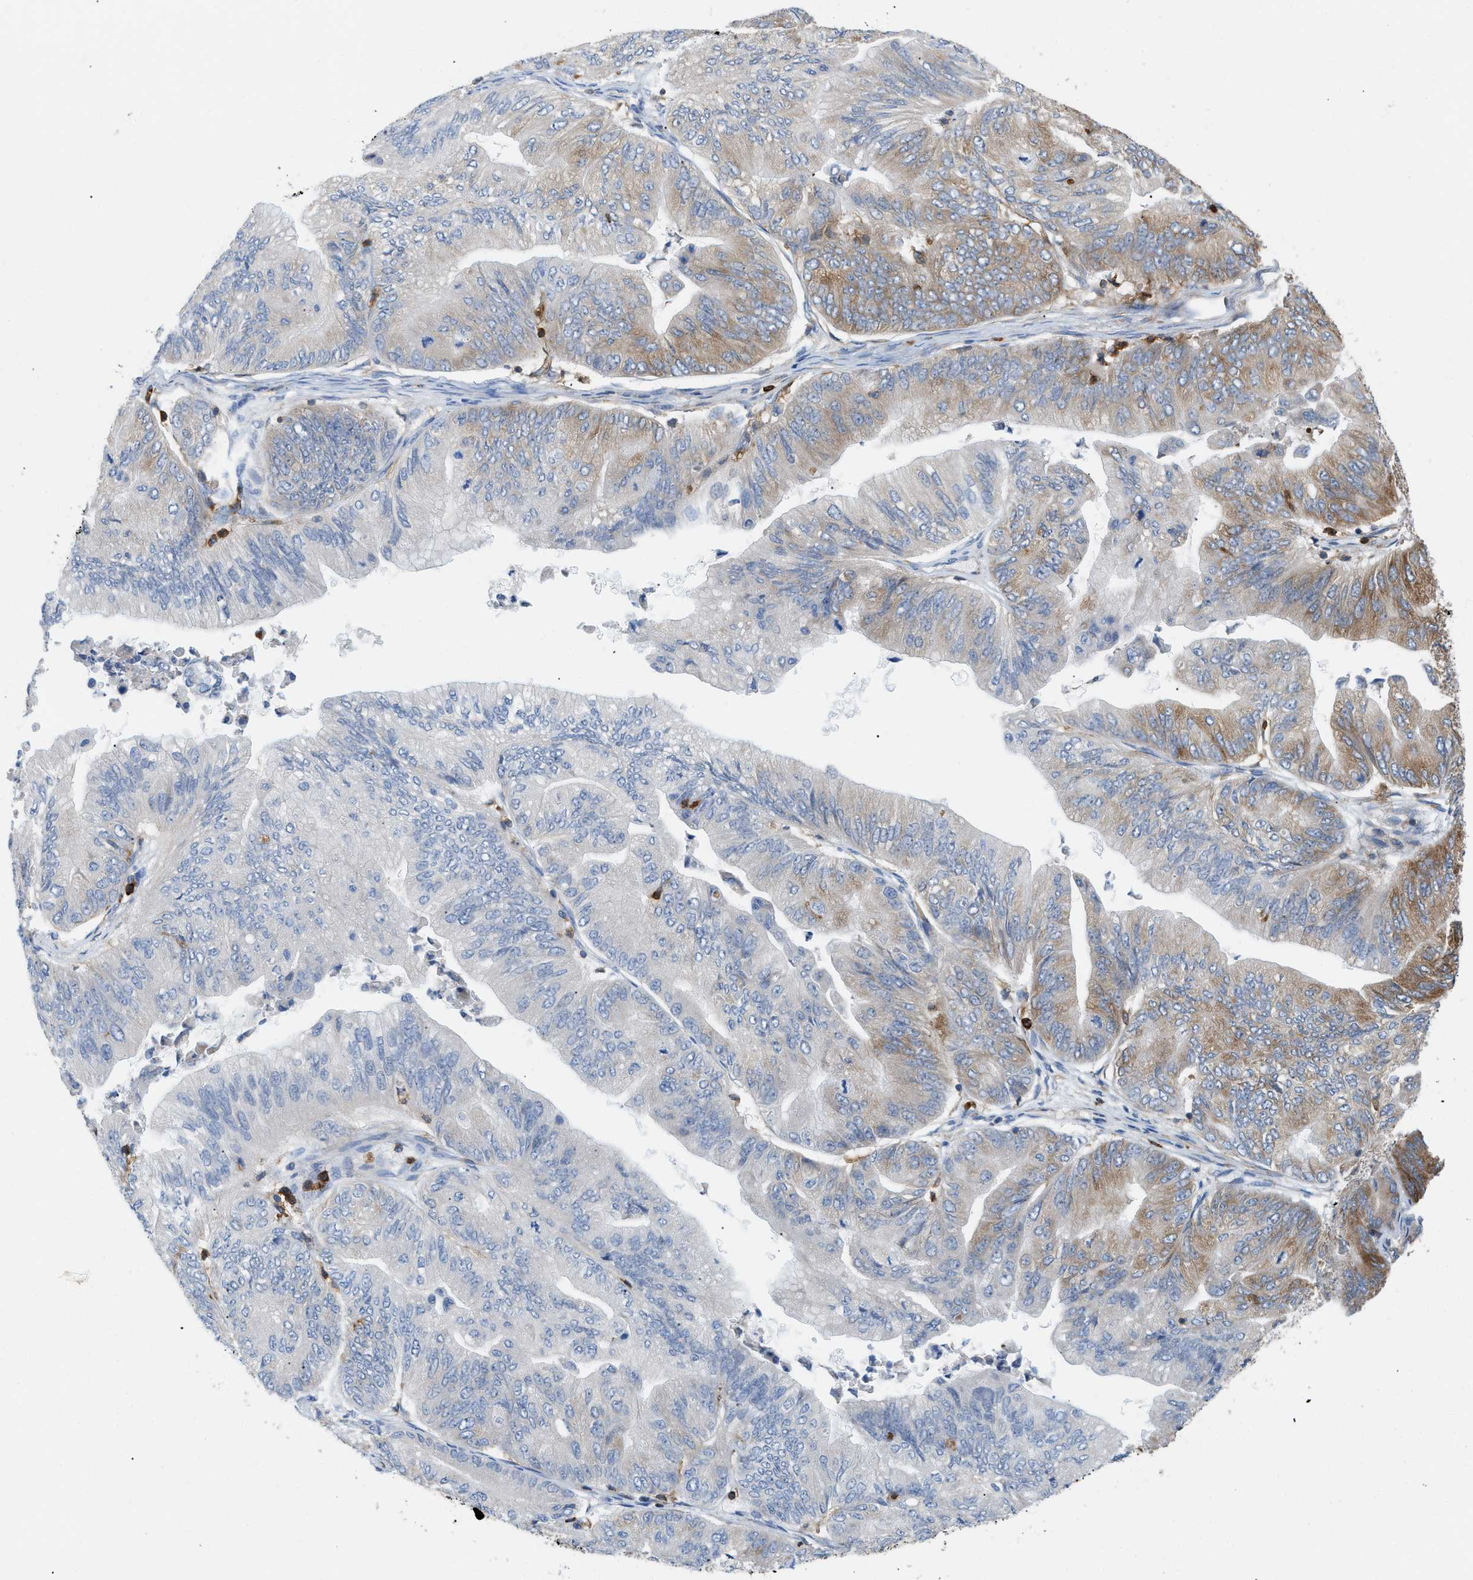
{"staining": {"intensity": "moderate", "quantity": "<25%", "location": "cytoplasmic/membranous"}, "tissue": "ovarian cancer", "cell_type": "Tumor cells", "image_type": "cancer", "snomed": [{"axis": "morphology", "description": "Cystadenocarcinoma, mucinous, NOS"}, {"axis": "topography", "description": "Ovary"}], "caption": "Immunohistochemical staining of ovarian cancer demonstrates low levels of moderate cytoplasmic/membranous staining in approximately <25% of tumor cells.", "gene": "GPAT4", "patient": {"sex": "female", "age": 61}}